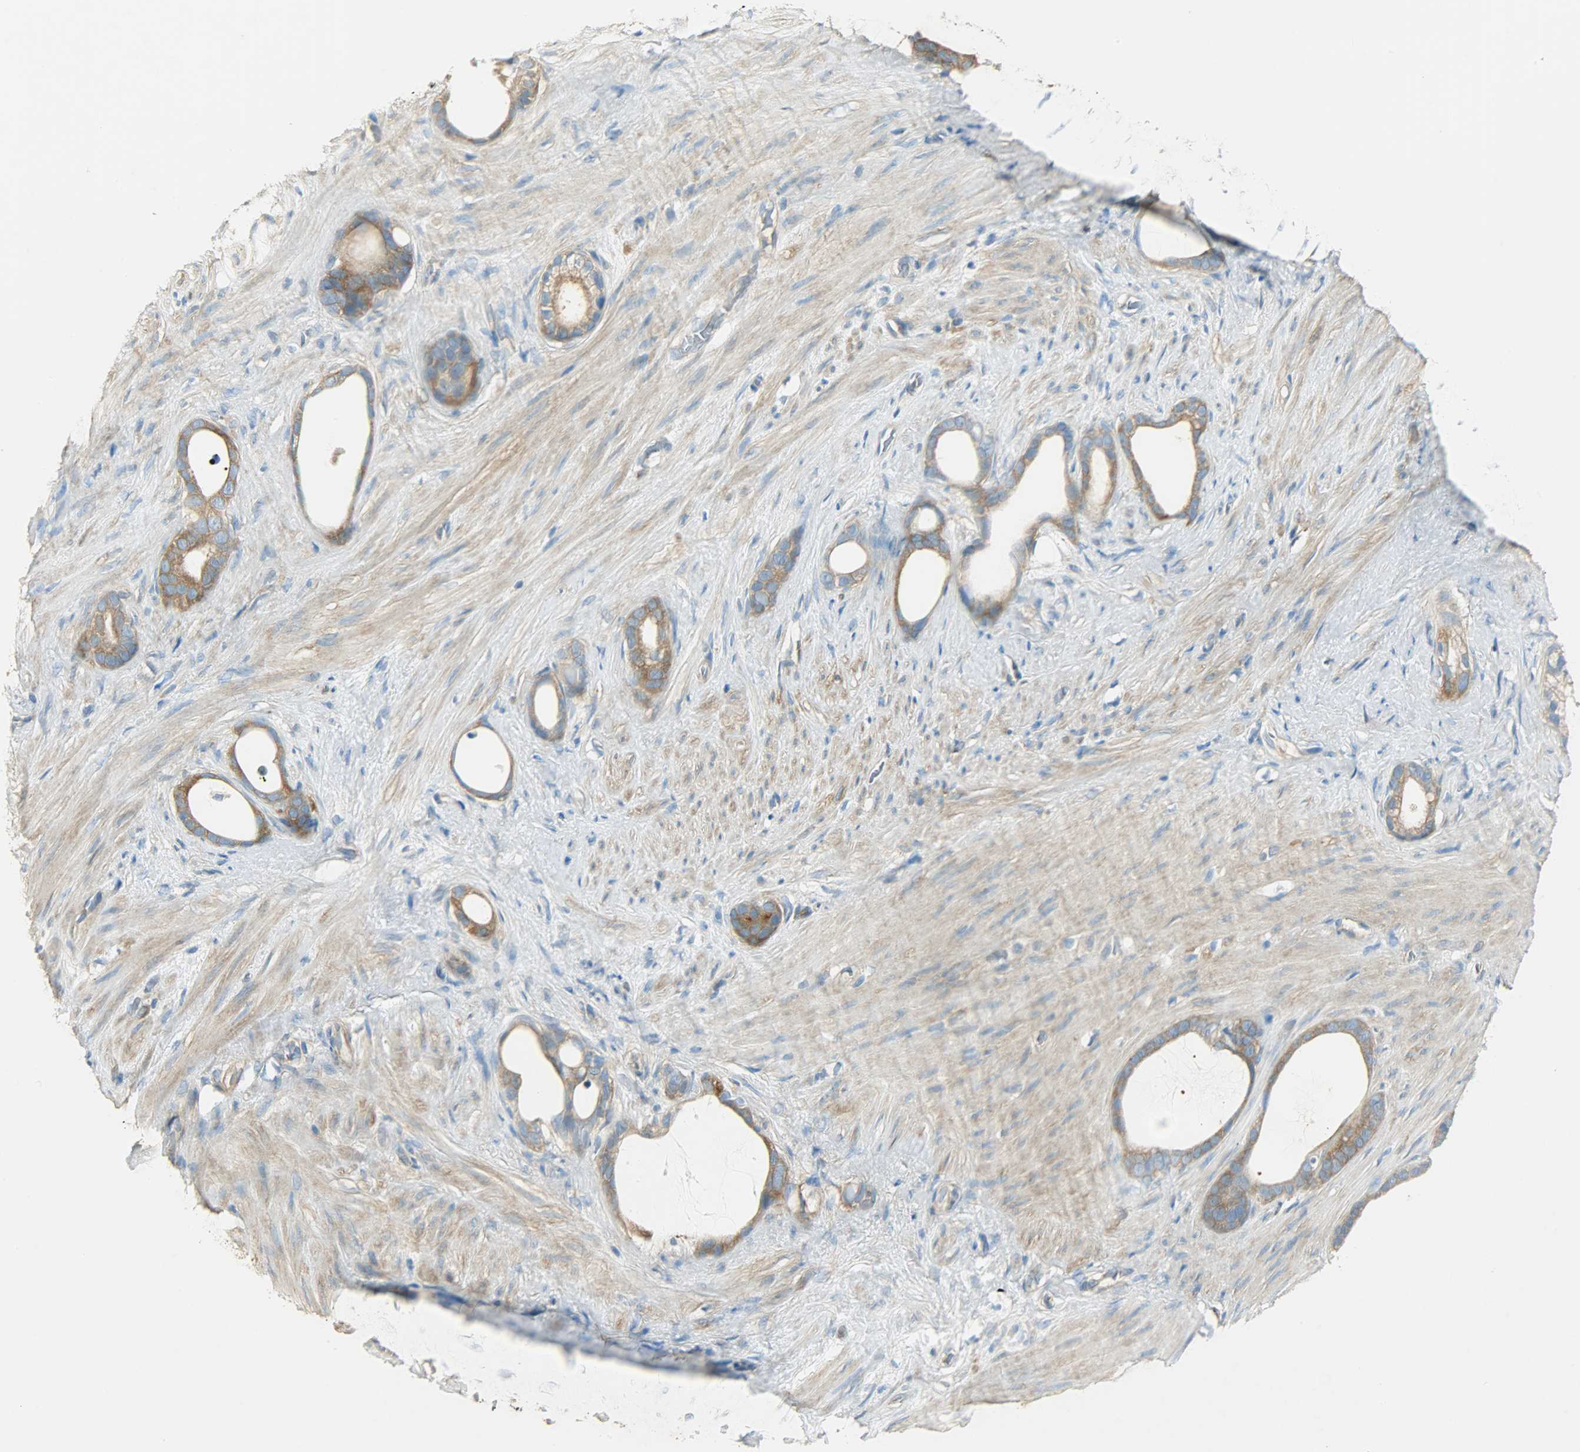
{"staining": {"intensity": "moderate", "quantity": ">75%", "location": "cytoplasmic/membranous"}, "tissue": "stomach cancer", "cell_type": "Tumor cells", "image_type": "cancer", "snomed": [{"axis": "morphology", "description": "Adenocarcinoma, NOS"}, {"axis": "topography", "description": "Stomach"}], "caption": "Stomach cancer was stained to show a protein in brown. There is medium levels of moderate cytoplasmic/membranous expression in approximately >75% of tumor cells. Using DAB (brown) and hematoxylin (blue) stains, captured at high magnification using brightfield microscopy.", "gene": "TSC22D2", "patient": {"sex": "female", "age": 75}}